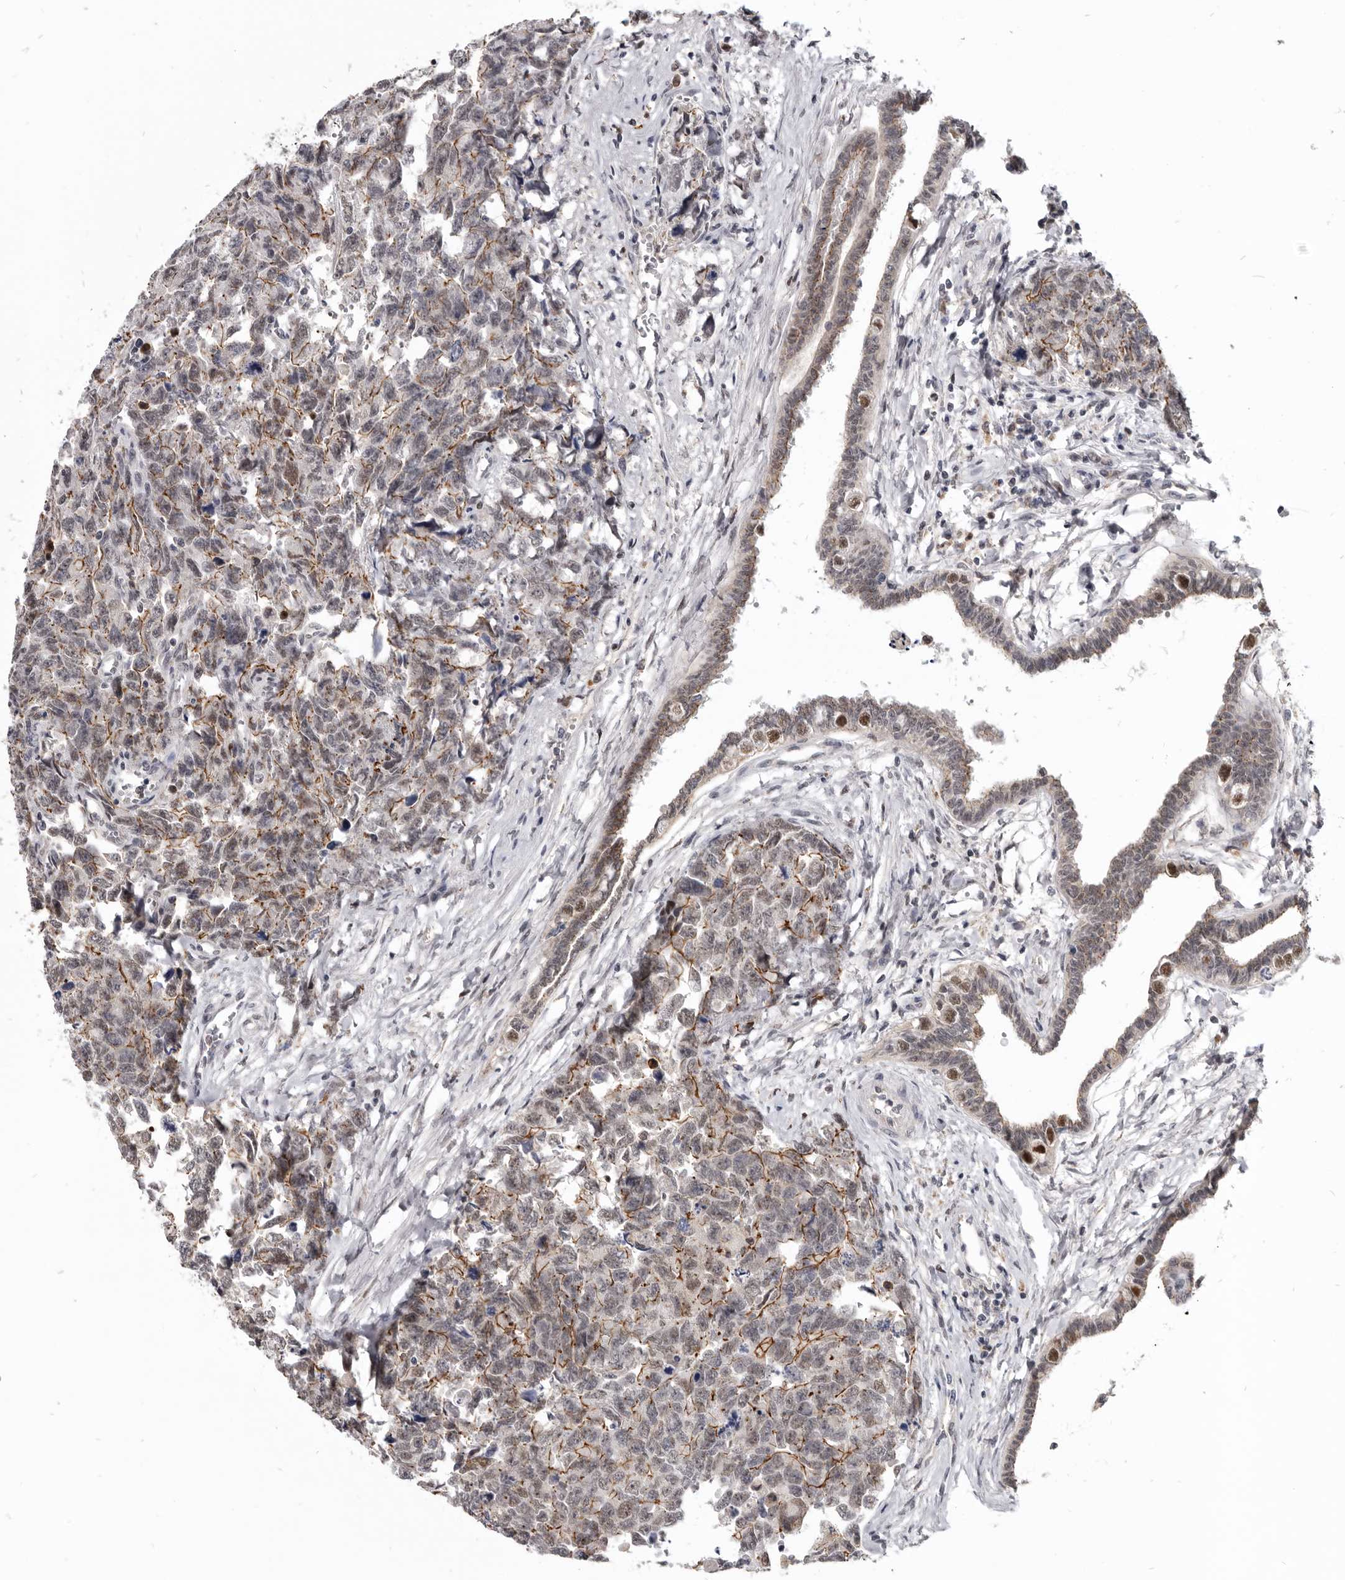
{"staining": {"intensity": "moderate", "quantity": ">75%", "location": "cytoplasmic/membranous,nuclear"}, "tissue": "testis cancer", "cell_type": "Tumor cells", "image_type": "cancer", "snomed": [{"axis": "morphology", "description": "Carcinoma, Embryonal, NOS"}, {"axis": "topography", "description": "Testis"}], "caption": "High-magnification brightfield microscopy of testis embryonal carcinoma stained with DAB (brown) and counterstained with hematoxylin (blue). tumor cells exhibit moderate cytoplasmic/membranous and nuclear expression is seen in approximately>75% of cells. The staining was performed using DAB (3,3'-diaminobenzidine), with brown indicating positive protein expression. Nuclei are stained blue with hematoxylin.", "gene": "CGN", "patient": {"sex": "male", "age": 31}}